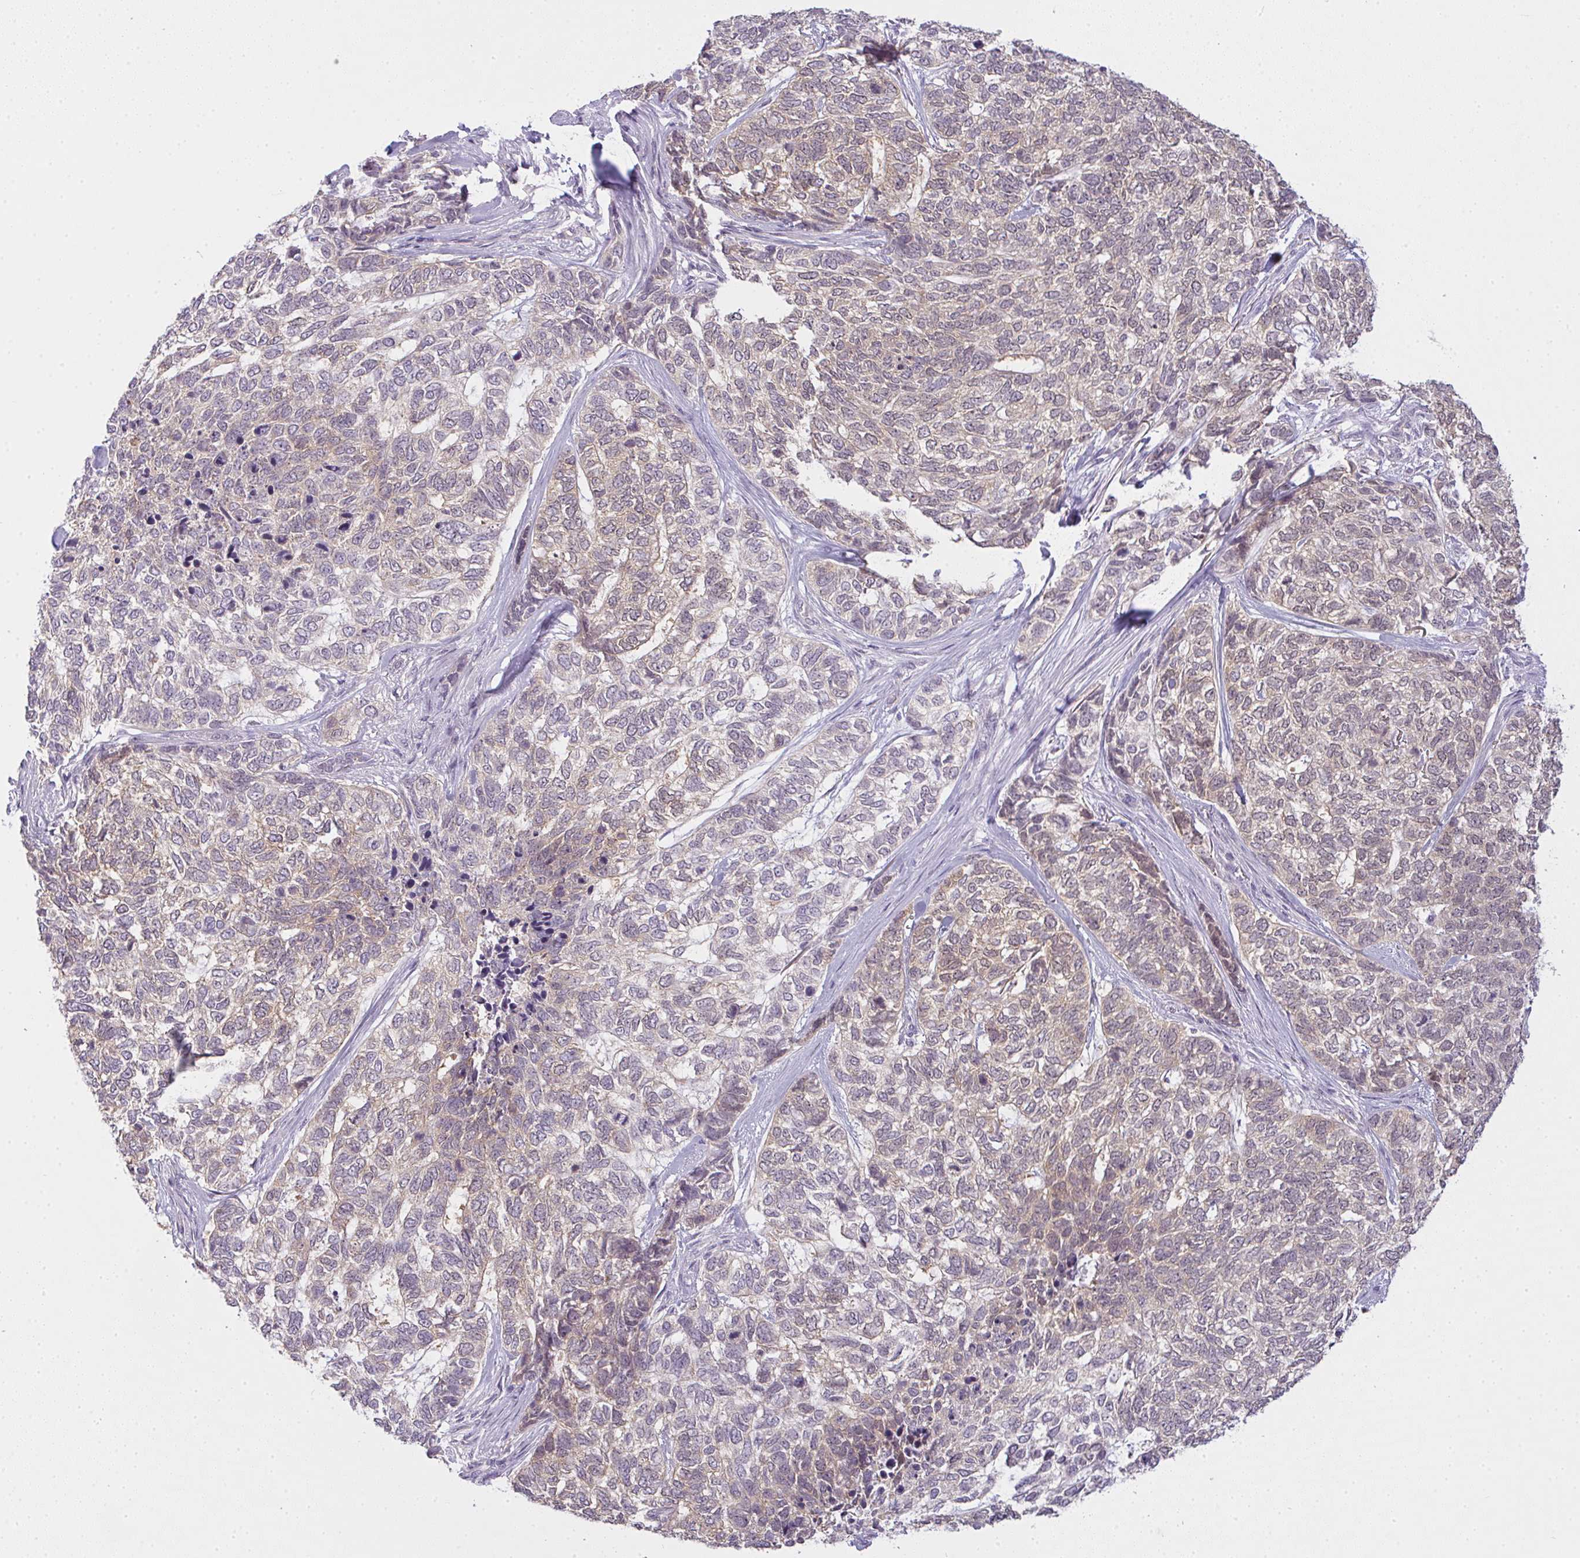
{"staining": {"intensity": "weak", "quantity": "<25%", "location": "cytoplasmic/membranous"}, "tissue": "skin cancer", "cell_type": "Tumor cells", "image_type": "cancer", "snomed": [{"axis": "morphology", "description": "Basal cell carcinoma"}, {"axis": "topography", "description": "Skin"}], "caption": "Tumor cells show no significant expression in skin cancer (basal cell carcinoma).", "gene": "CSE1L", "patient": {"sex": "female", "age": 65}}